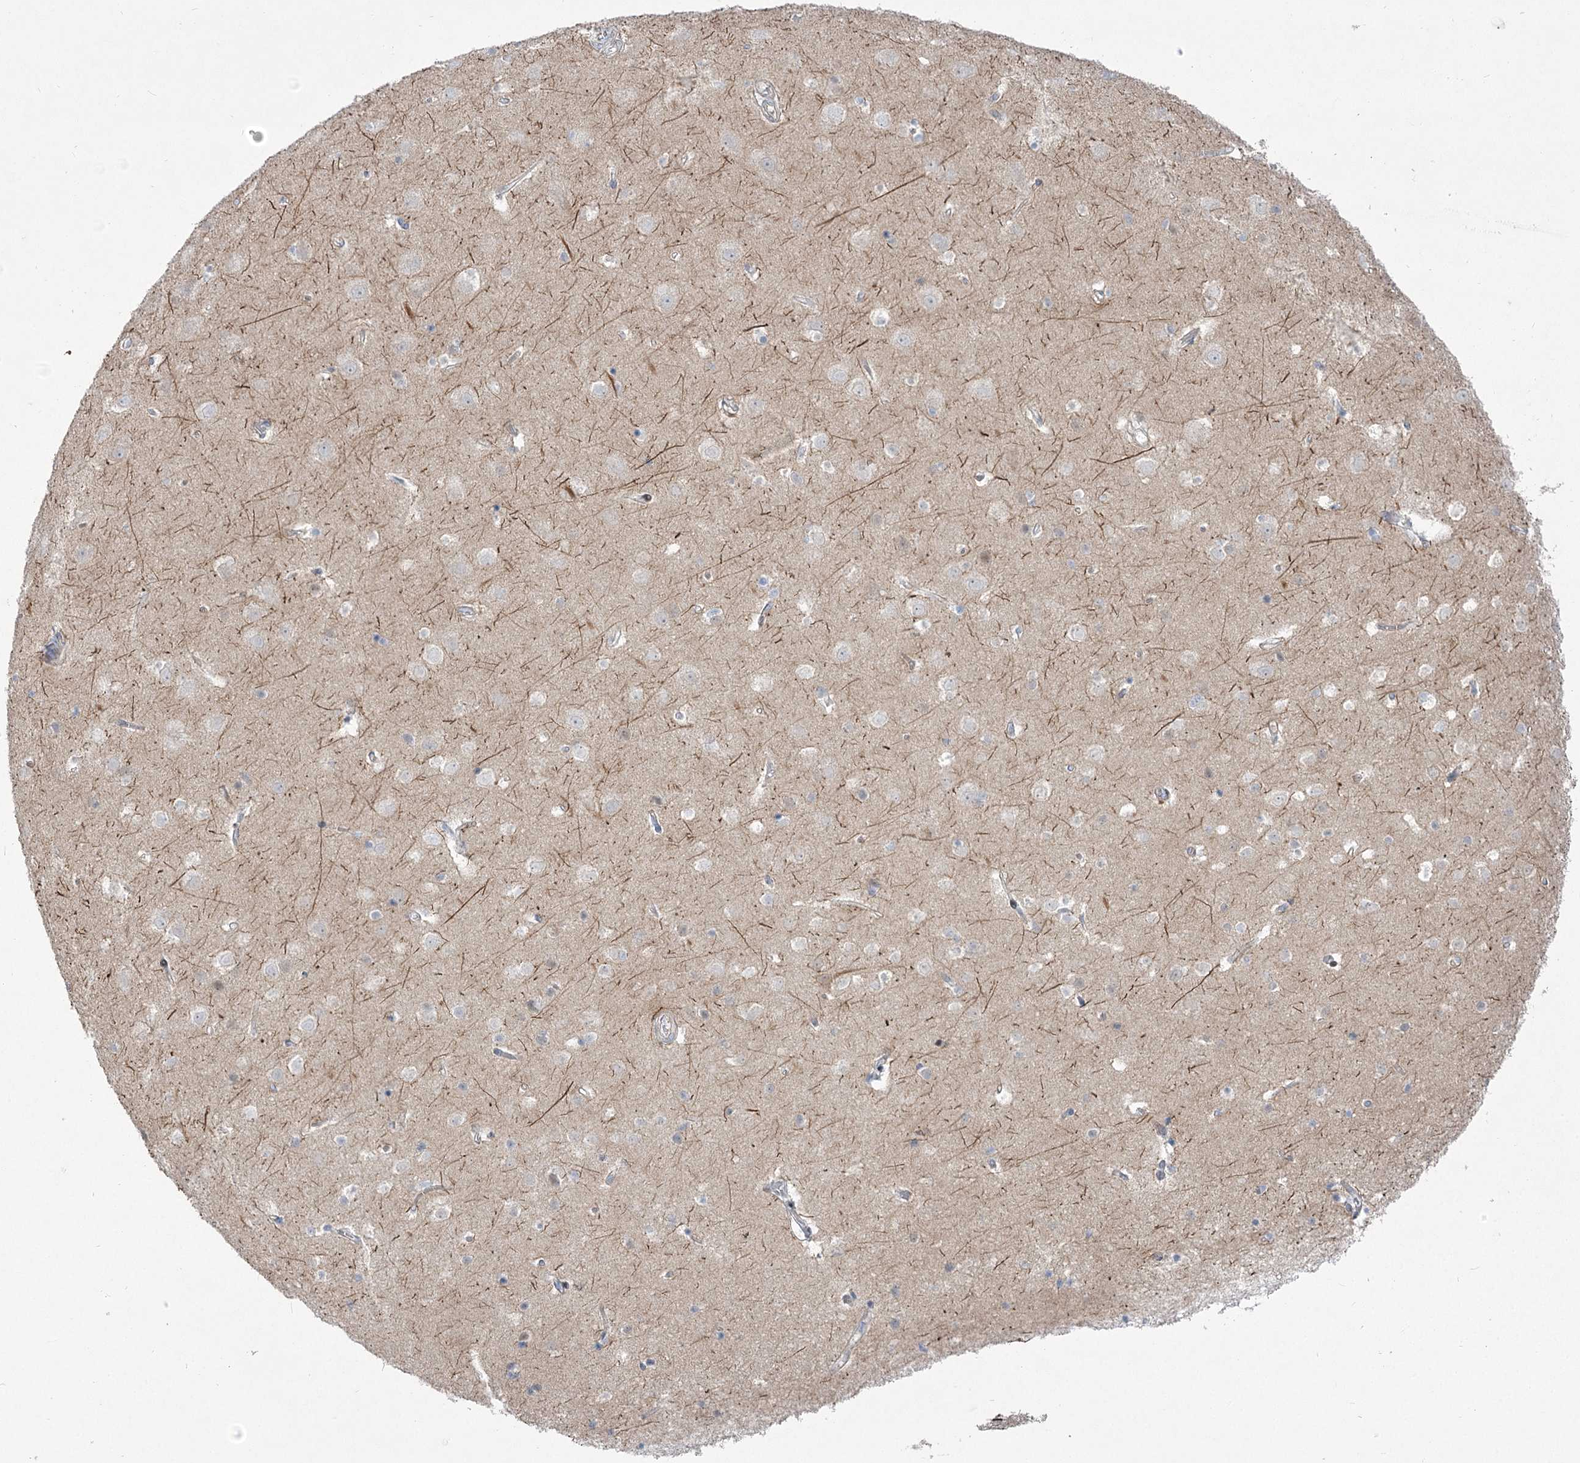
{"staining": {"intensity": "negative", "quantity": "none", "location": "none"}, "tissue": "cerebral cortex", "cell_type": "Endothelial cells", "image_type": "normal", "snomed": [{"axis": "morphology", "description": "Normal tissue, NOS"}, {"axis": "topography", "description": "Cerebral cortex"}], "caption": "High magnification brightfield microscopy of unremarkable cerebral cortex stained with DAB (brown) and counterstained with hematoxylin (blue): endothelial cells show no significant staining. Nuclei are stained in blue.", "gene": "CEP164", "patient": {"sex": "male", "age": 54}}